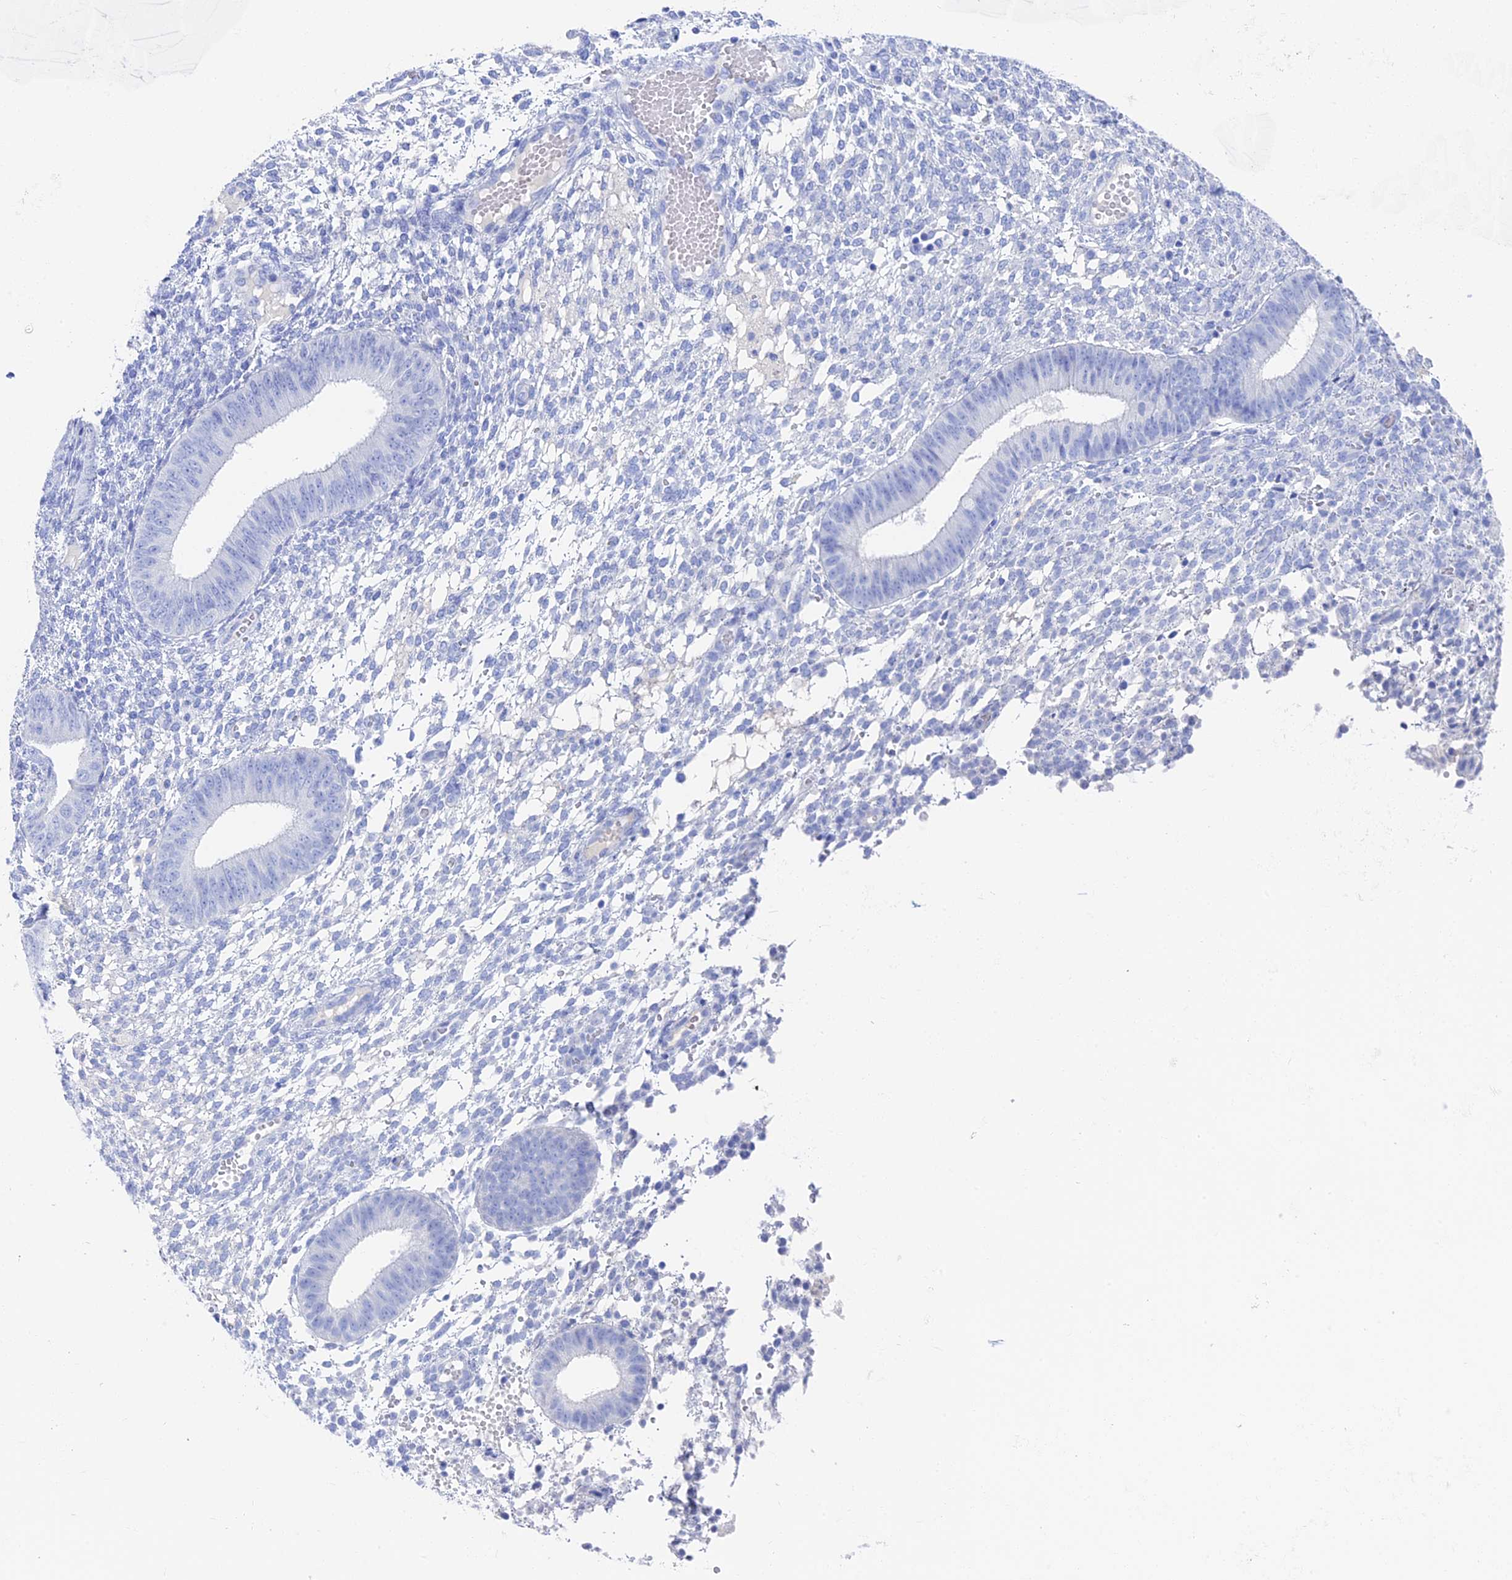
{"staining": {"intensity": "negative", "quantity": "none", "location": "none"}, "tissue": "endometrium", "cell_type": "Cells in endometrial stroma", "image_type": "normal", "snomed": [{"axis": "morphology", "description": "Normal tissue, NOS"}, {"axis": "topography", "description": "Endometrium"}], "caption": "The photomicrograph displays no staining of cells in endometrial stroma in normal endometrium.", "gene": "UNC119", "patient": {"sex": "female", "age": 49}}